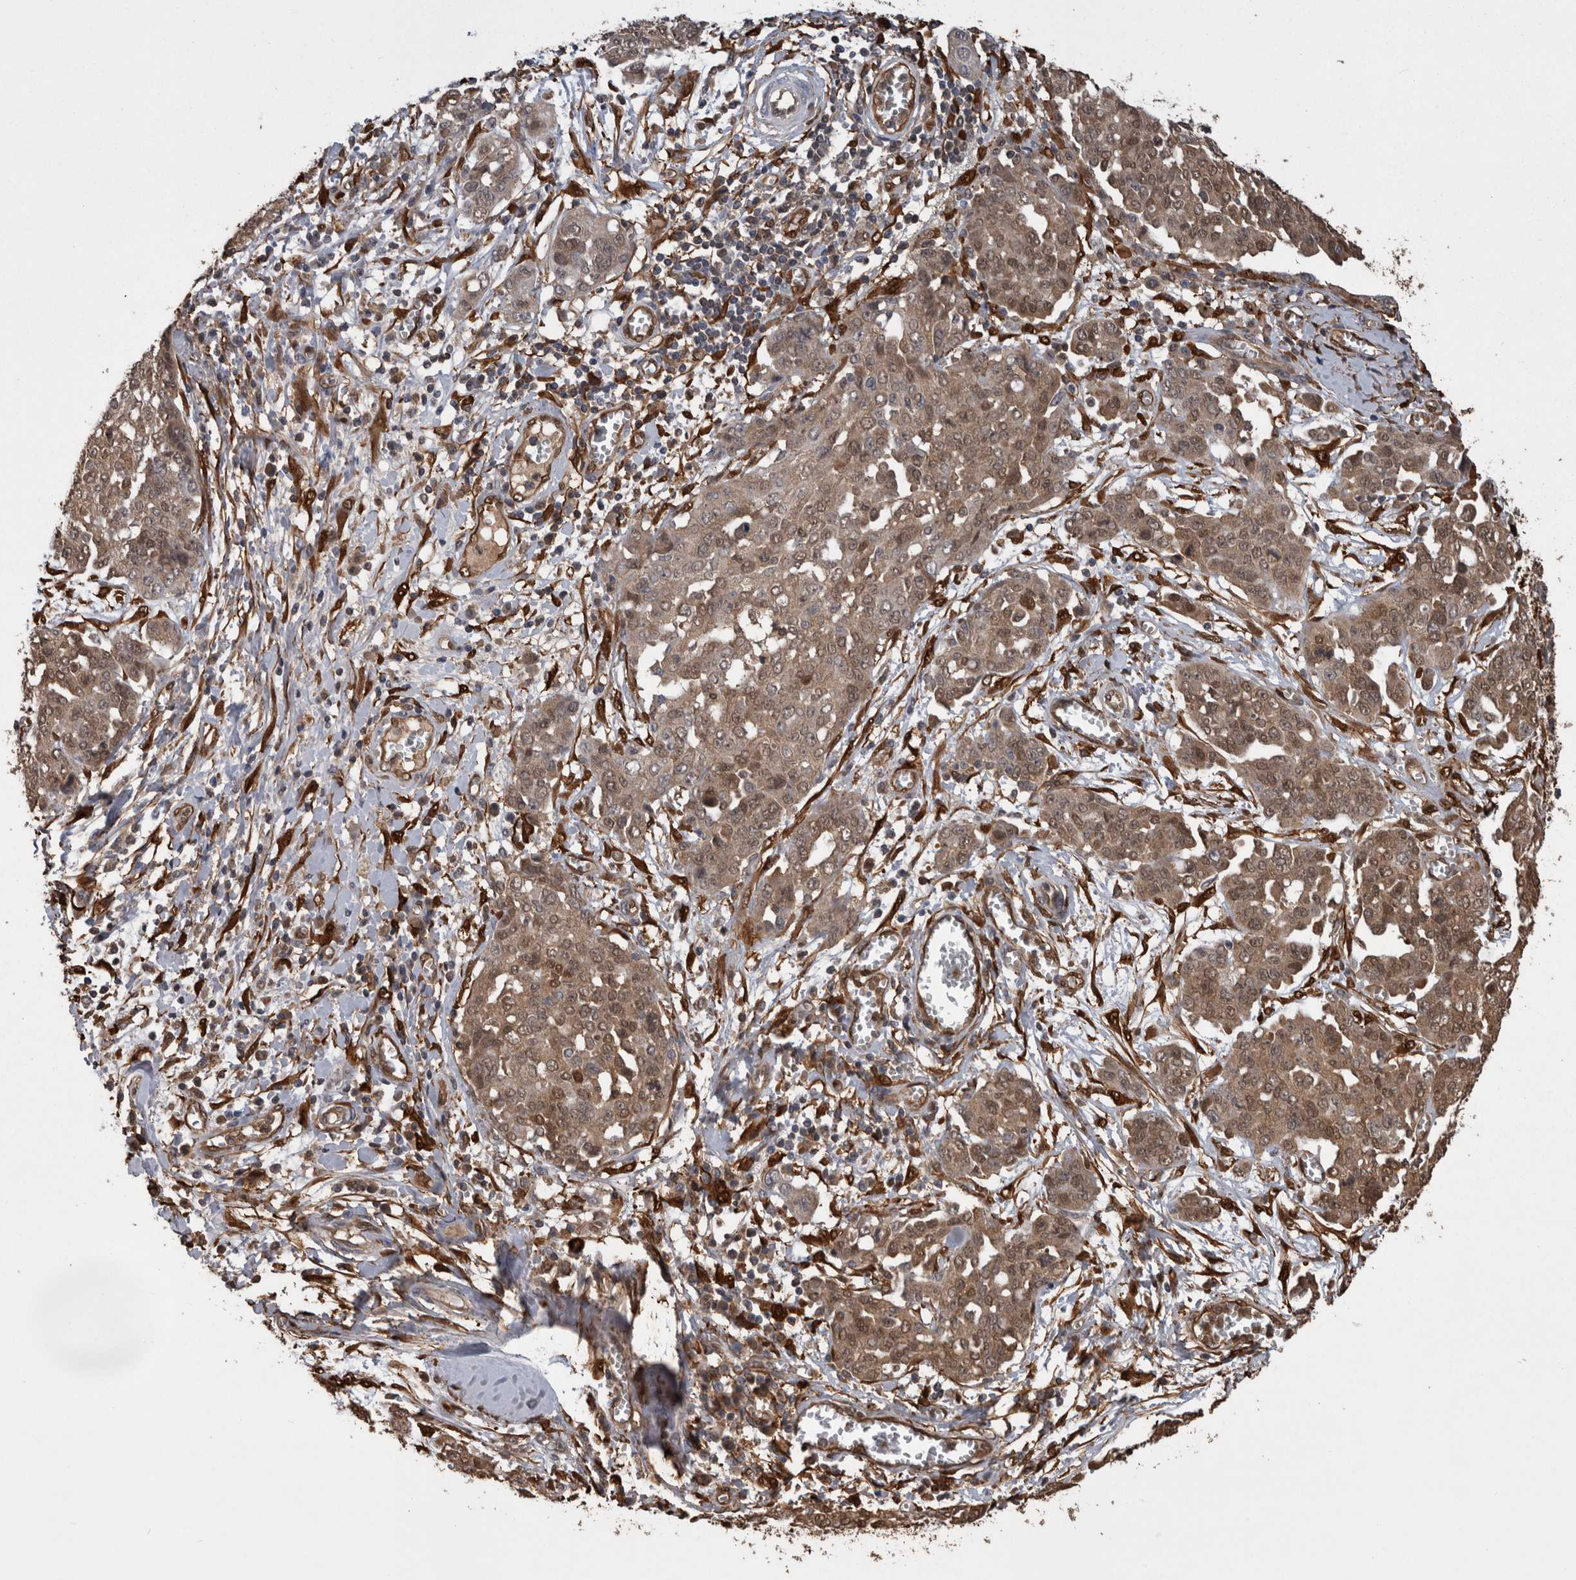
{"staining": {"intensity": "weak", "quantity": ">75%", "location": "cytoplasmic/membranous,nuclear"}, "tissue": "ovarian cancer", "cell_type": "Tumor cells", "image_type": "cancer", "snomed": [{"axis": "morphology", "description": "Cystadenocarcinoma, serous, NOS"}, {"axis": "topography", "description": "Soft tissue"}, {"axis": "topography", "description": "Ovary"}], "caption": "IHC of human serous cystadenocarcinoma (ovarian) displays low levels of weak cytoplasmic/membranous and nuclear staining in about >75% of tumor cells.", "gene": "LXN", "patient": {"sex": "female", "age": 57}}